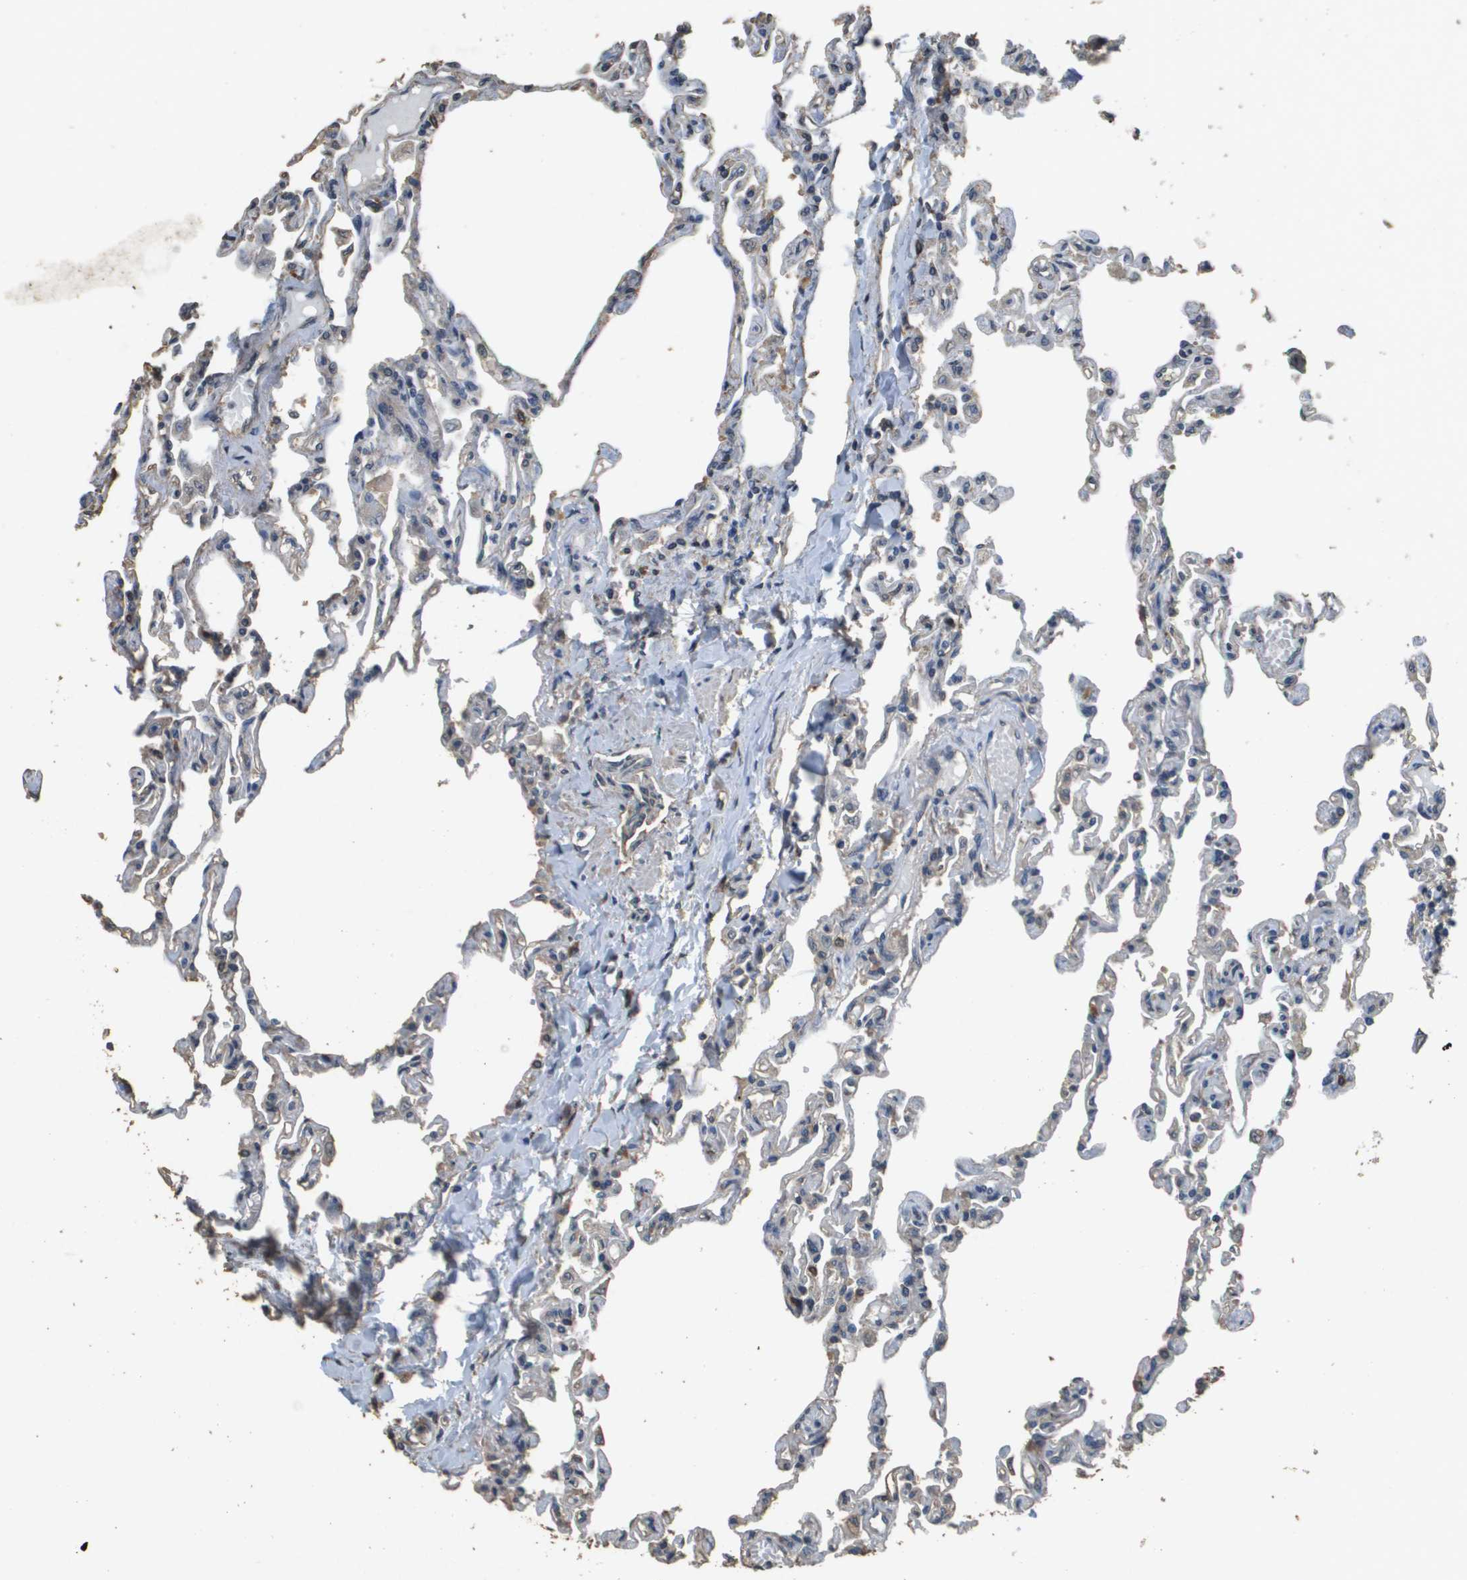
{"staining": {"intensity": "weak", "quantity": "25%-75%", "location": "cytoplasmic/membranous"}, "tissue": "lung", "cell_type": "Alveolar cells", "image_type": "normal", "snomed": [{"axis": "morphology", "description": "Normal tissue, NOS"}, {"axis": "topography", "description": "Lung"}], "caption": "Immunohistochemistry of benign lung exhibits low levels of weak cytoplasmic/membranous staining in approximately 25%-75% of alveolar cells.", "gene": "RAB6B", "patient": {"sex": "male", "age": 21}}